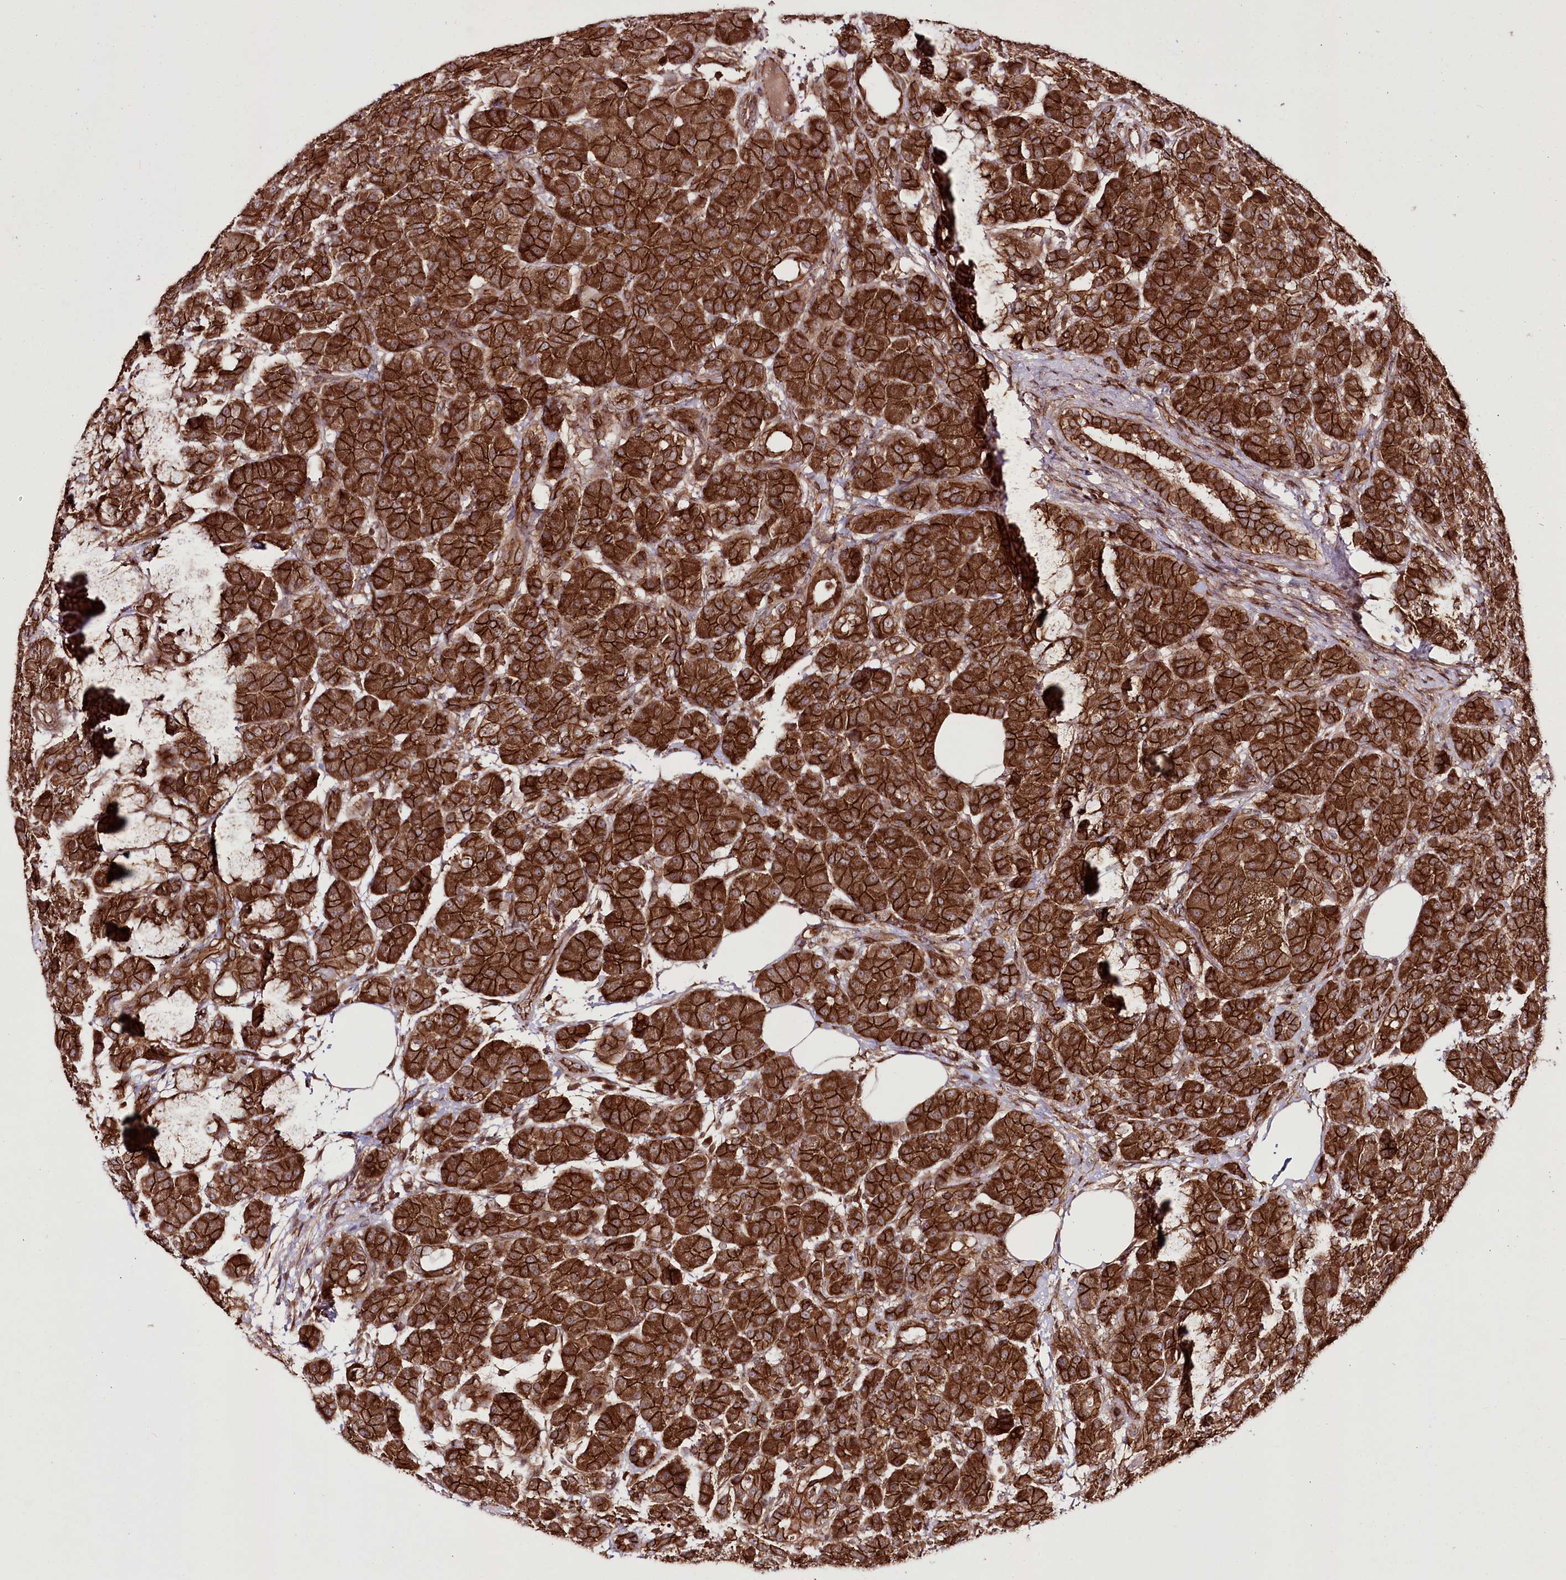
{"staining": {"intensity": "strong", "quantity": ">75%", "location": "cytoplasmic/membranous"}, "tissue": "pancreas", "cell_type": "Exocrine glandular cells", "image_type": "normal", "snomed": [{"axis": "morphology", "description": "Normal tissue, NOS"}, {"axis": "topography", "description": "Pancreas"}], "caption": "DAB immunohistochemical staining of unremarkable pancreas shows strong cytoplasmic/membranous protein expression in approximately >75% of exocrine glandular cells.", "gene": "DHX29", "patient": {"sex": "male", "age": 63}}